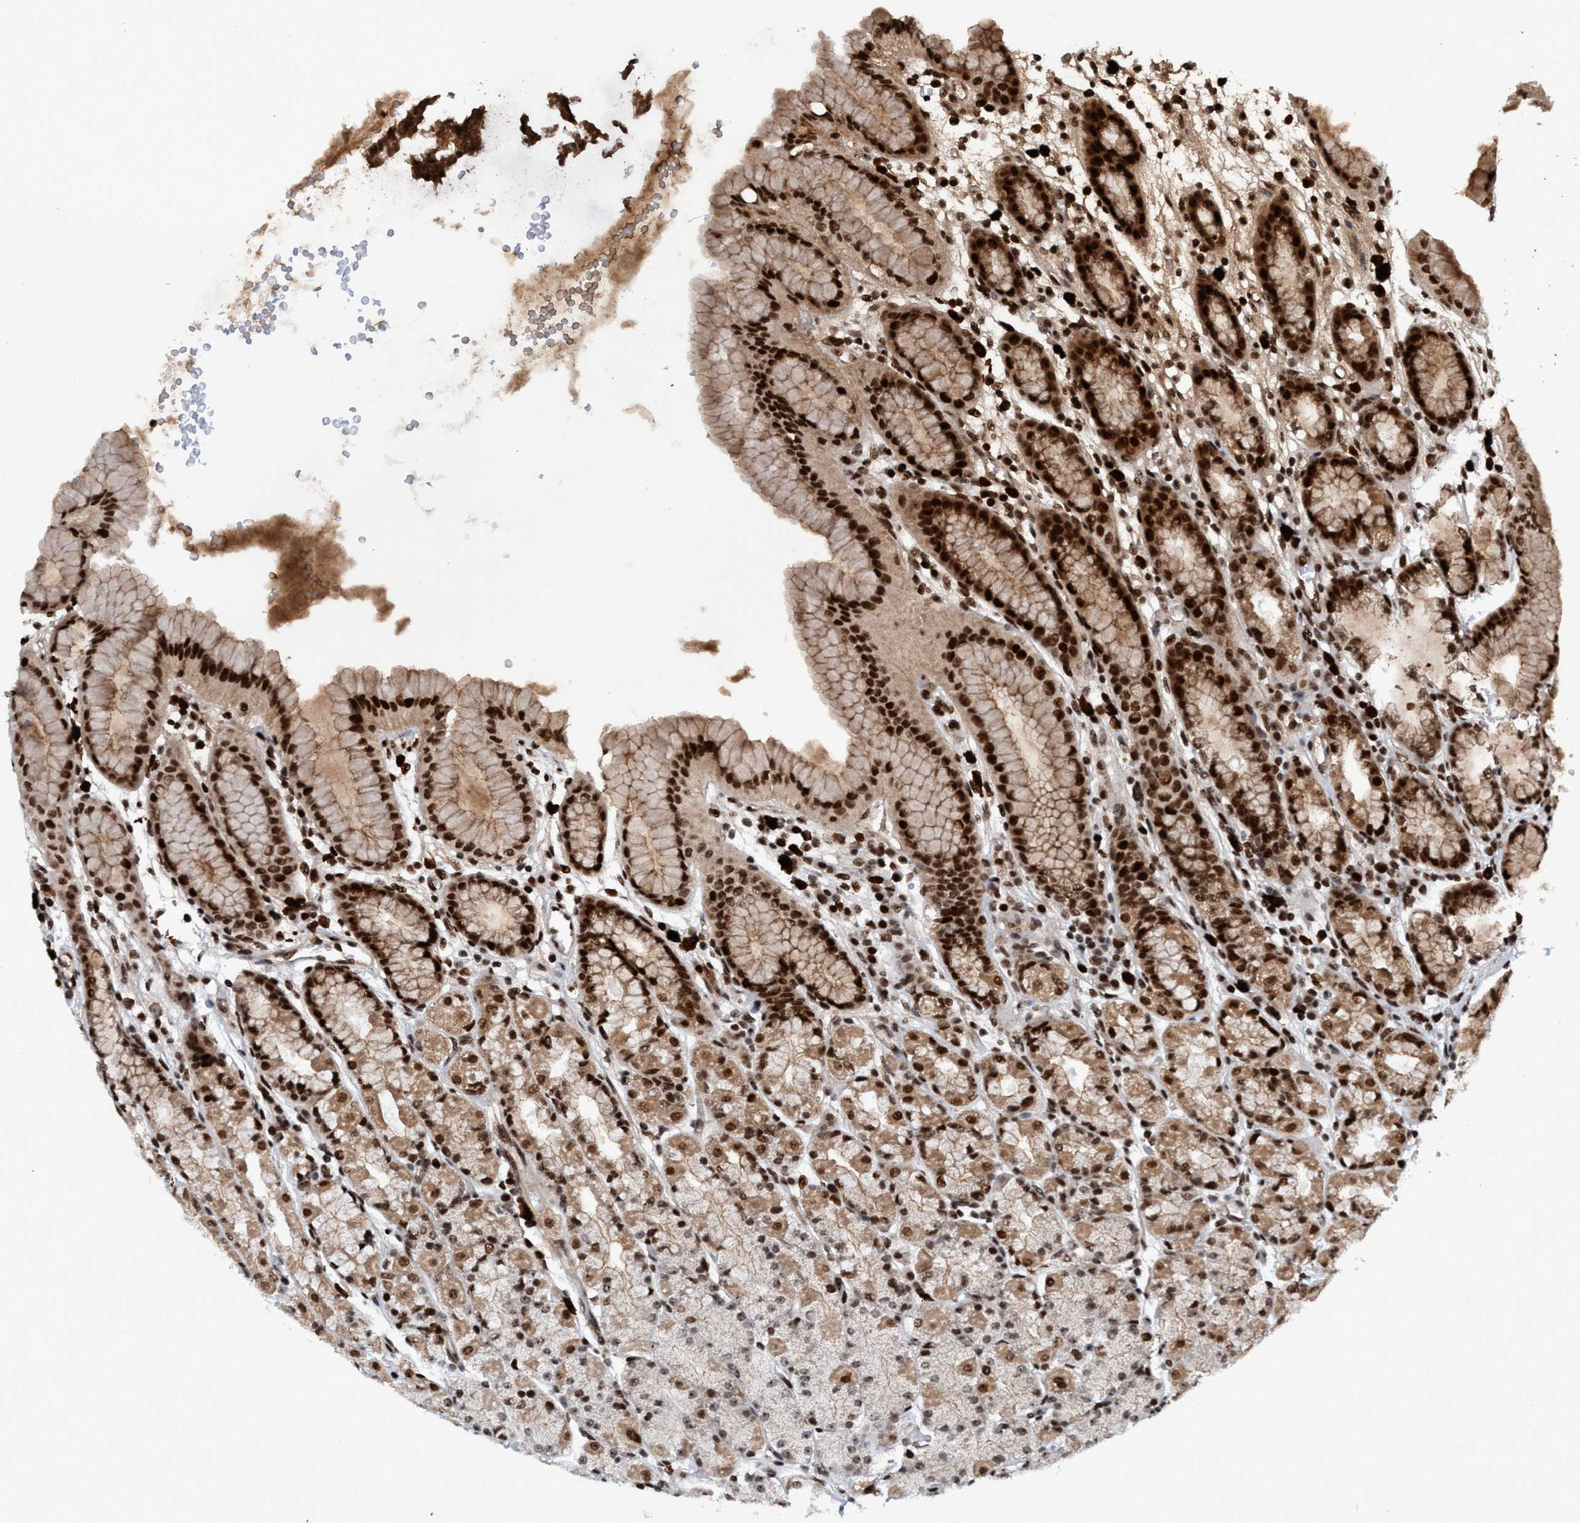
{"staining": {"intensity": "strong", "quantity": ">75%", "location": "cytoplasmic/membranous,nuclear"}, "tissue": "stomach", "cell_type": "Glandular cells", "image_type": "normal", "snomed": [{"axis": "morphology", "description": "Normal tissue, NOS"}, {"axis": "topography", "description": "Stomach, upper"}], "caption": "Protein analysis of unremarkable stomach shows strong cytoplasmic/membranous,nuclear expression in approximately >75% of glandular cells. (DAB (3,3'-diaminobenzidine) IHC, brown staining for protein, blue staining for nuclei).", "gene": "TOPBP1", "patient": {"sex": "male", "age": 68}}